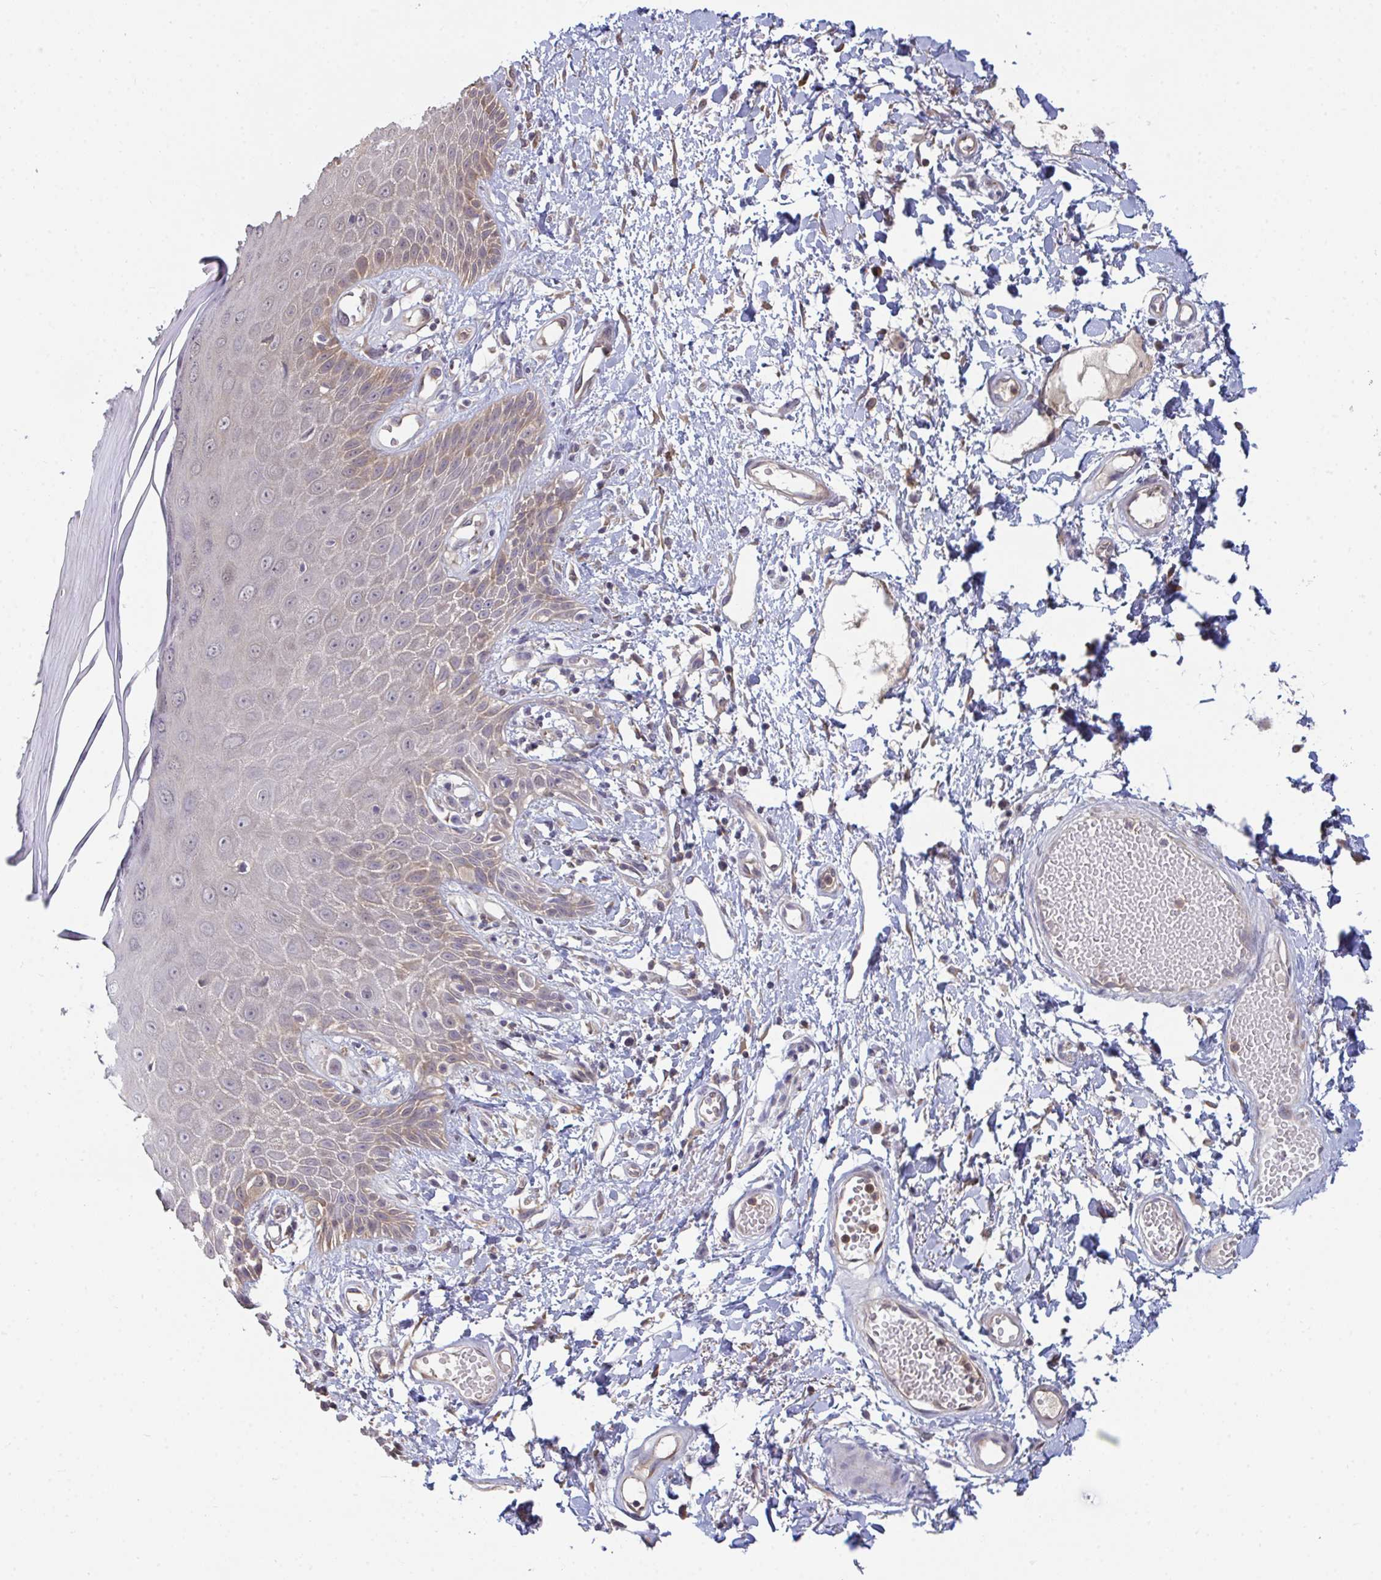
{"staining": {"intensity": "weak", "quantity": "25%-75%", "location": "cytoplasmic/membranous,nuclear"}, "tissue": "skin", "cell_type": "Epidermal cells", "image_type": "normal", "snomed": [{"axis": "morphology", "description": "Normal tissue, NOS"}, {"axis": "topography", "description": "Anal"}, {"axis": "topography", "description": "Peripheral nerve tissue"}], "caption": "Protein expression analysis of unremarkable skin displays weak cytoplasmic/membranous,nuclear positivity in approximately 25%-75% of epidermal cells.", "gene": "TTC9C", "patient": {"sex": "male", "age": 78}}